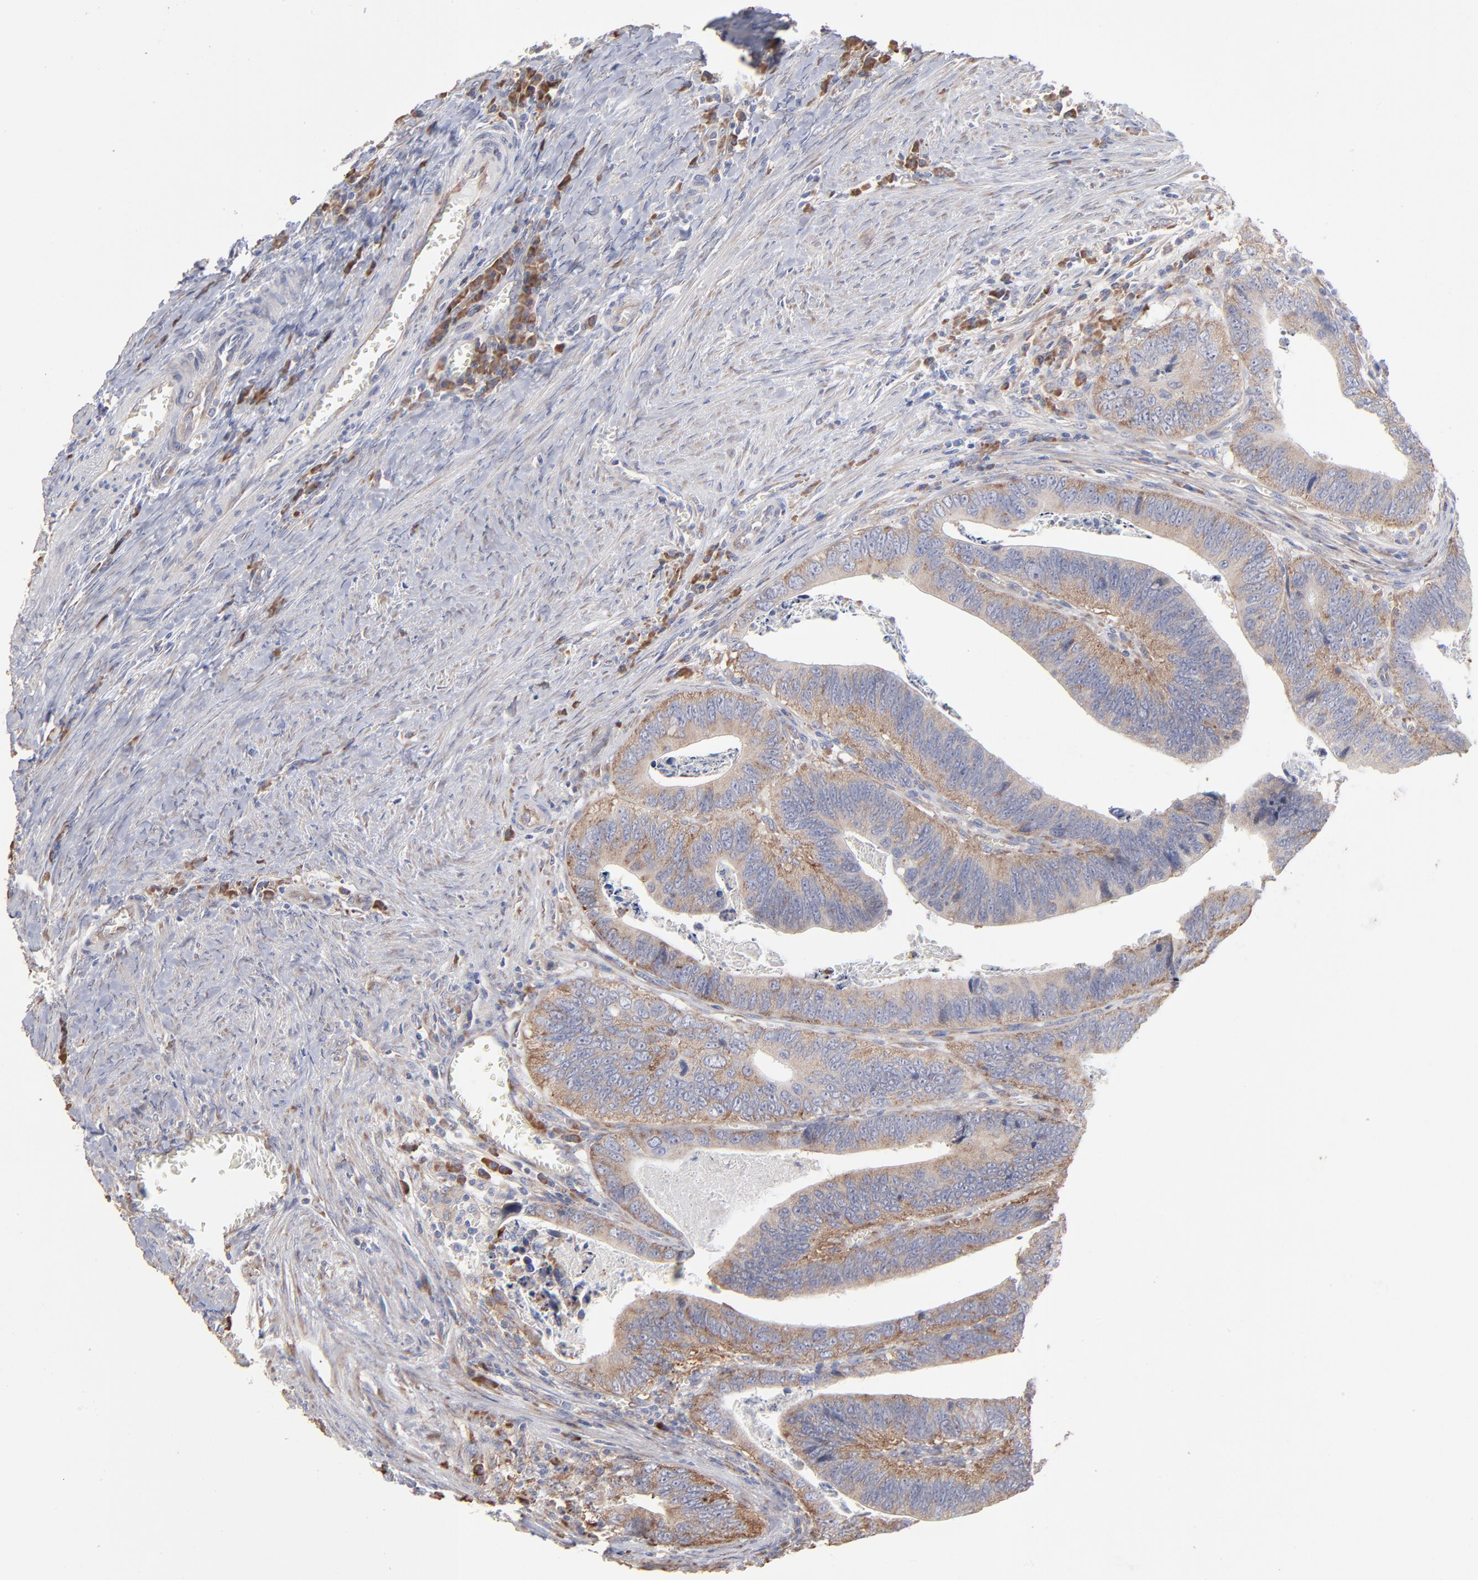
{"staining": {"intensity": "moderate", "quantity": ">75%", "location": "cytoplasmic/membranous"}, "tissue": "colorectal cancer", "cell_type": "Tumor cells", "image_type": "cancer", "snomed": [{"axis": "morphology", "description": "Adenocarcinoma, NOS"}, {"axis": "topography", "description": "Colon"}], "caption": "IHC photomicrograph of neoplastic tissue: adenocarcinoma (colorectal) stained using immunohistochemistry reveals medium levels of moderate protein expression localized specifically in the cytoplasmic/membranous of tumor cells, appearing as a cytoplasmic/membranous brown color.", "gene": "RPL3", "patient": {"sex": "male", "age": 72}}